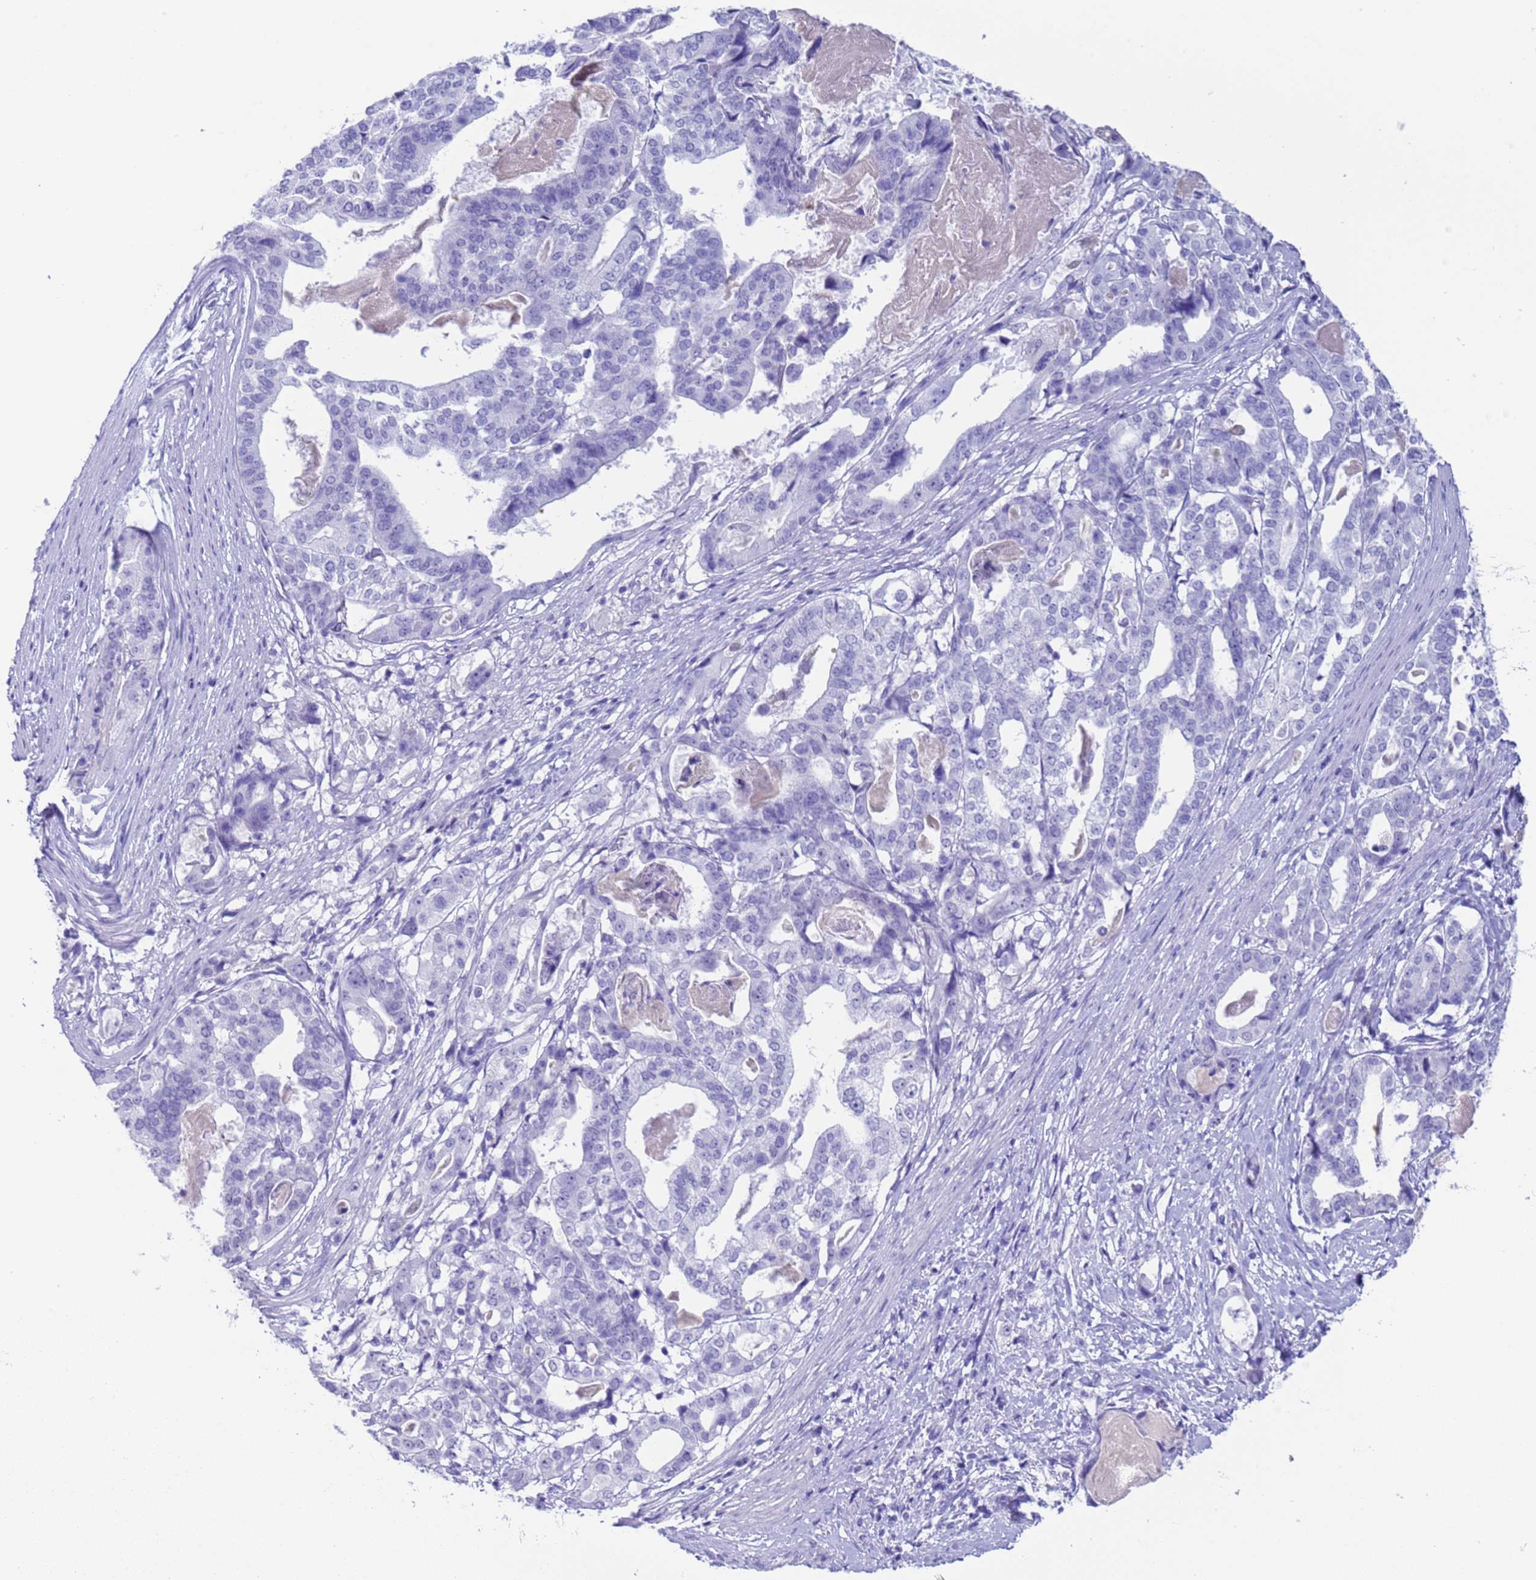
{"staining": {"intensity": "negative", "quantity": "none", "location": "none"}, "tissue": "stomach cancer", "cell_type": "Tumor cells", "image_type": "cancer", "snomed": [{"axis": "morphology", "description": "Adenocarcinoma, NOS"}, {"axis": "topography", "description": "Stomach"}], "caption": "A high-resolution photomicrograph shows immunohistochemistry (IHC) staining of adenocarcinoma (stomach), which reveals no significant positivity in tumor cells.", "gene": "CKM", "patient": {"sex": "male", "age": 48}}